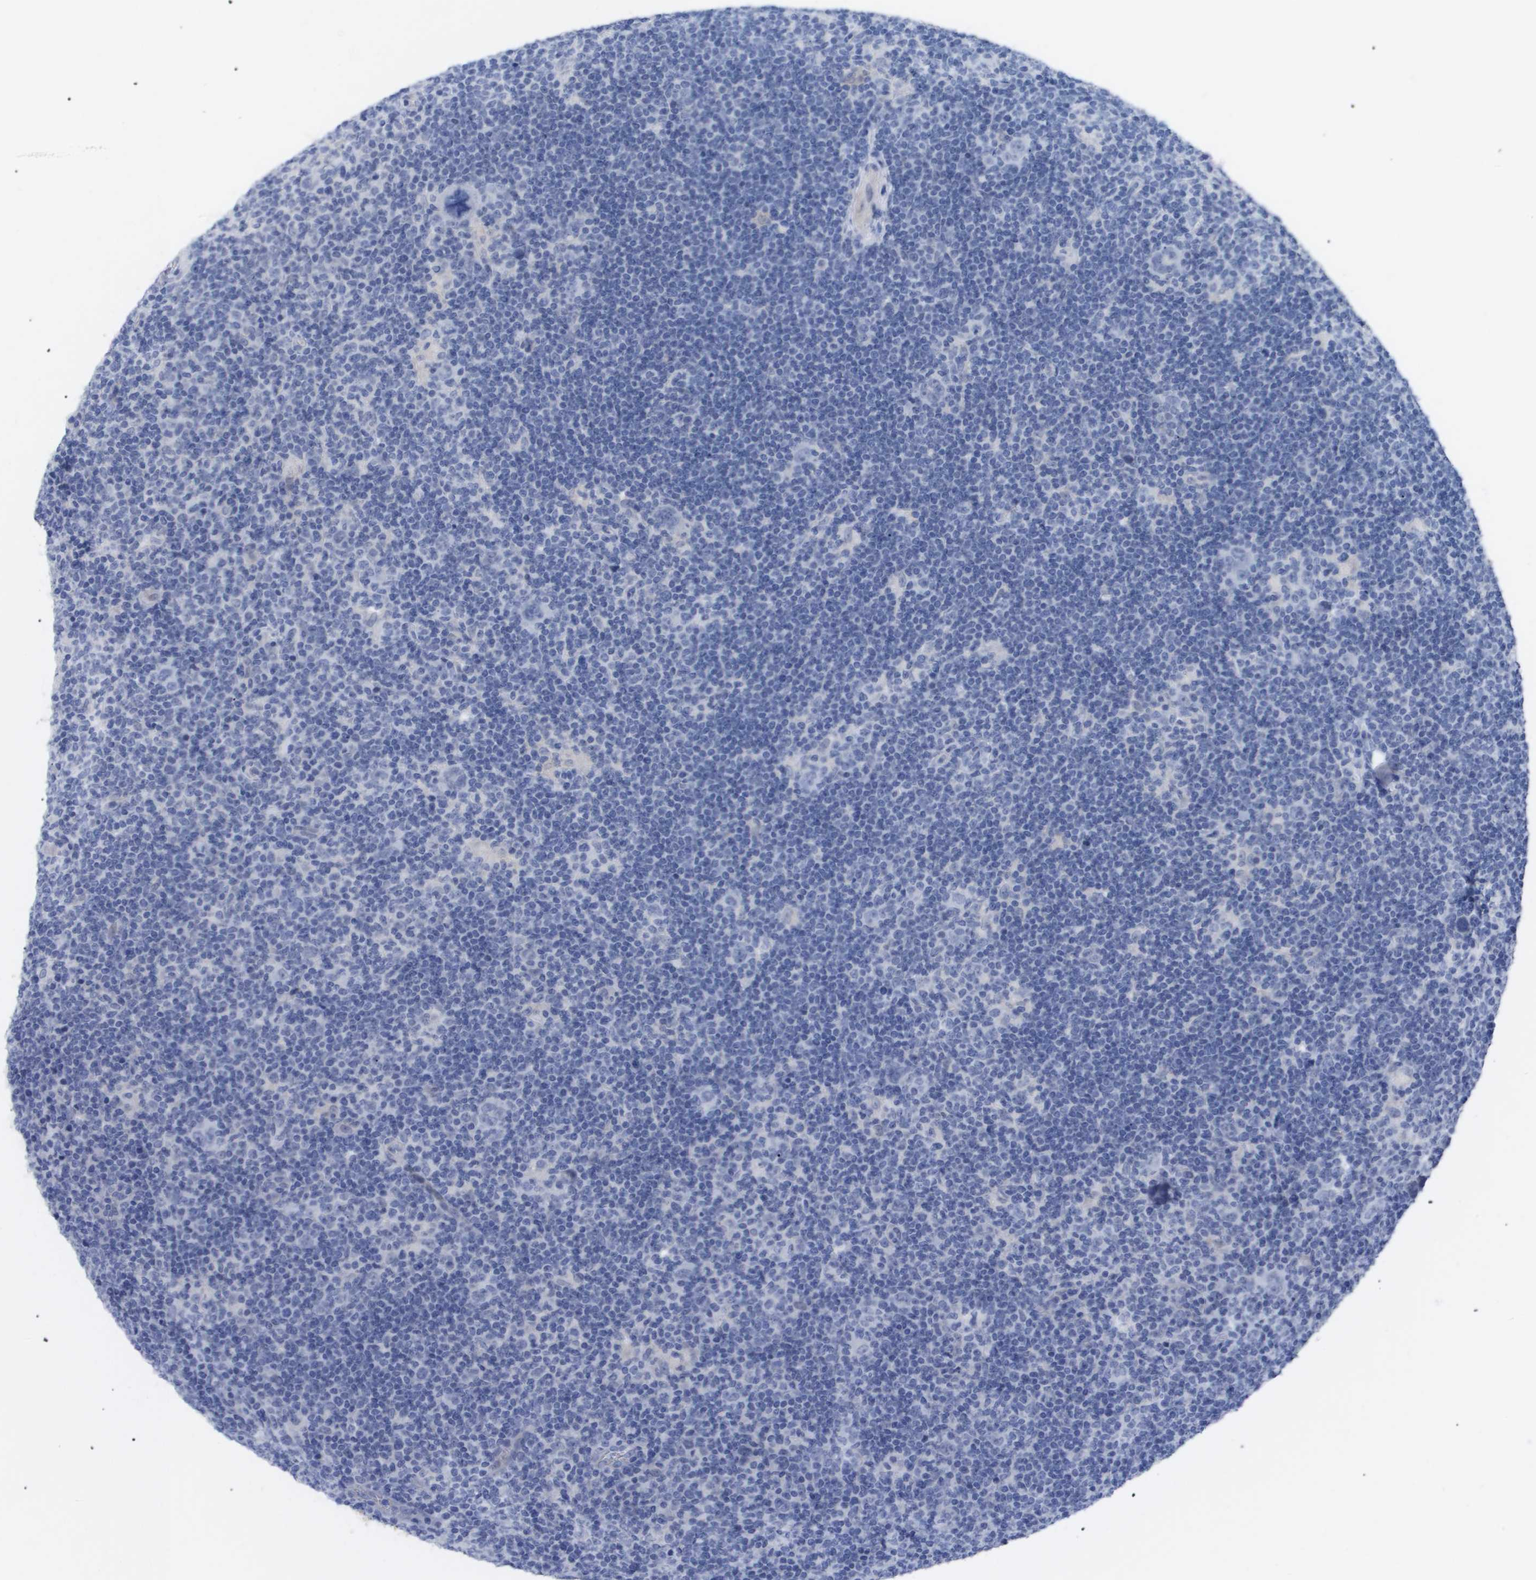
{"staining": {"intensity": "negative", "quantity": "none", "location": "none"}, "tissue": "lymphoma", "cell_type": "Tumor cells", "image_type": "cancer", "snomed": [{"axis": "morphology", "description": "Hodgkin's disease, NOS"}, {"axis": "topography", "description": "Lymph node"}], "caption": "A photomicrograph of Hodgkin's disease stained for a protein displays no brown staining in tumor cells.", "gene": "CAV3", "patient": {"sex": "female", "age": 57}}